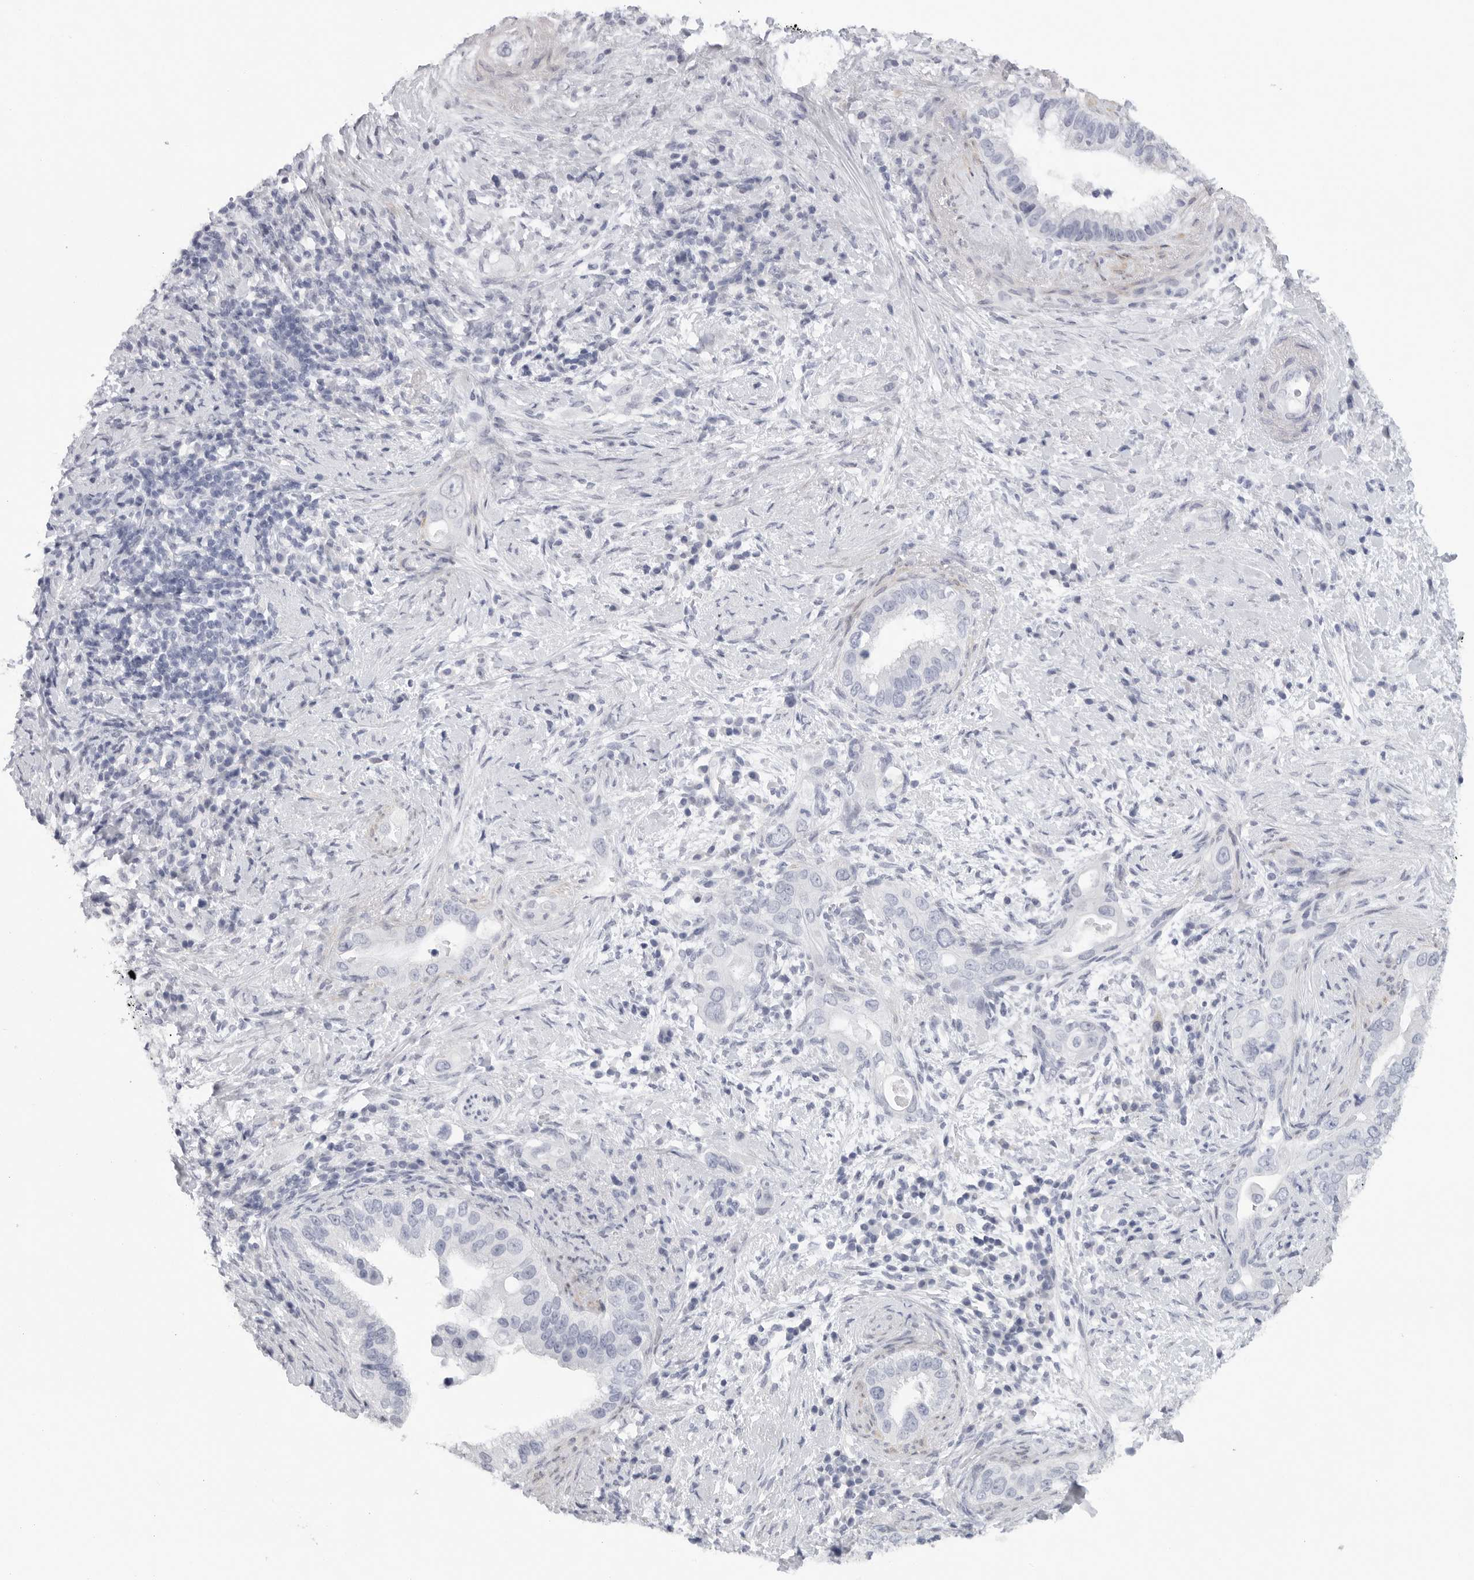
{"staining": {"intensity": "negative", "quantity": "none", "location": "none"}, "tissue": "pancreatic cancer", "cell_type": "Tumor cells", "image_type": "cancer", "snomed": [{"axis": "morphology", "description": "Inflammation, NOS"}, {"axis": "morphology", "description": "Adenocarcinoma, NOS"}, {"axis": "topography", "description": "Pancreas"}], "caption": "Immunohistochemical staining of human pancreatic adenocarcinoma displays no significant positivity in tumor cells.", "gene": "TNR", "patient": {"sex": "female", "age": 56}}